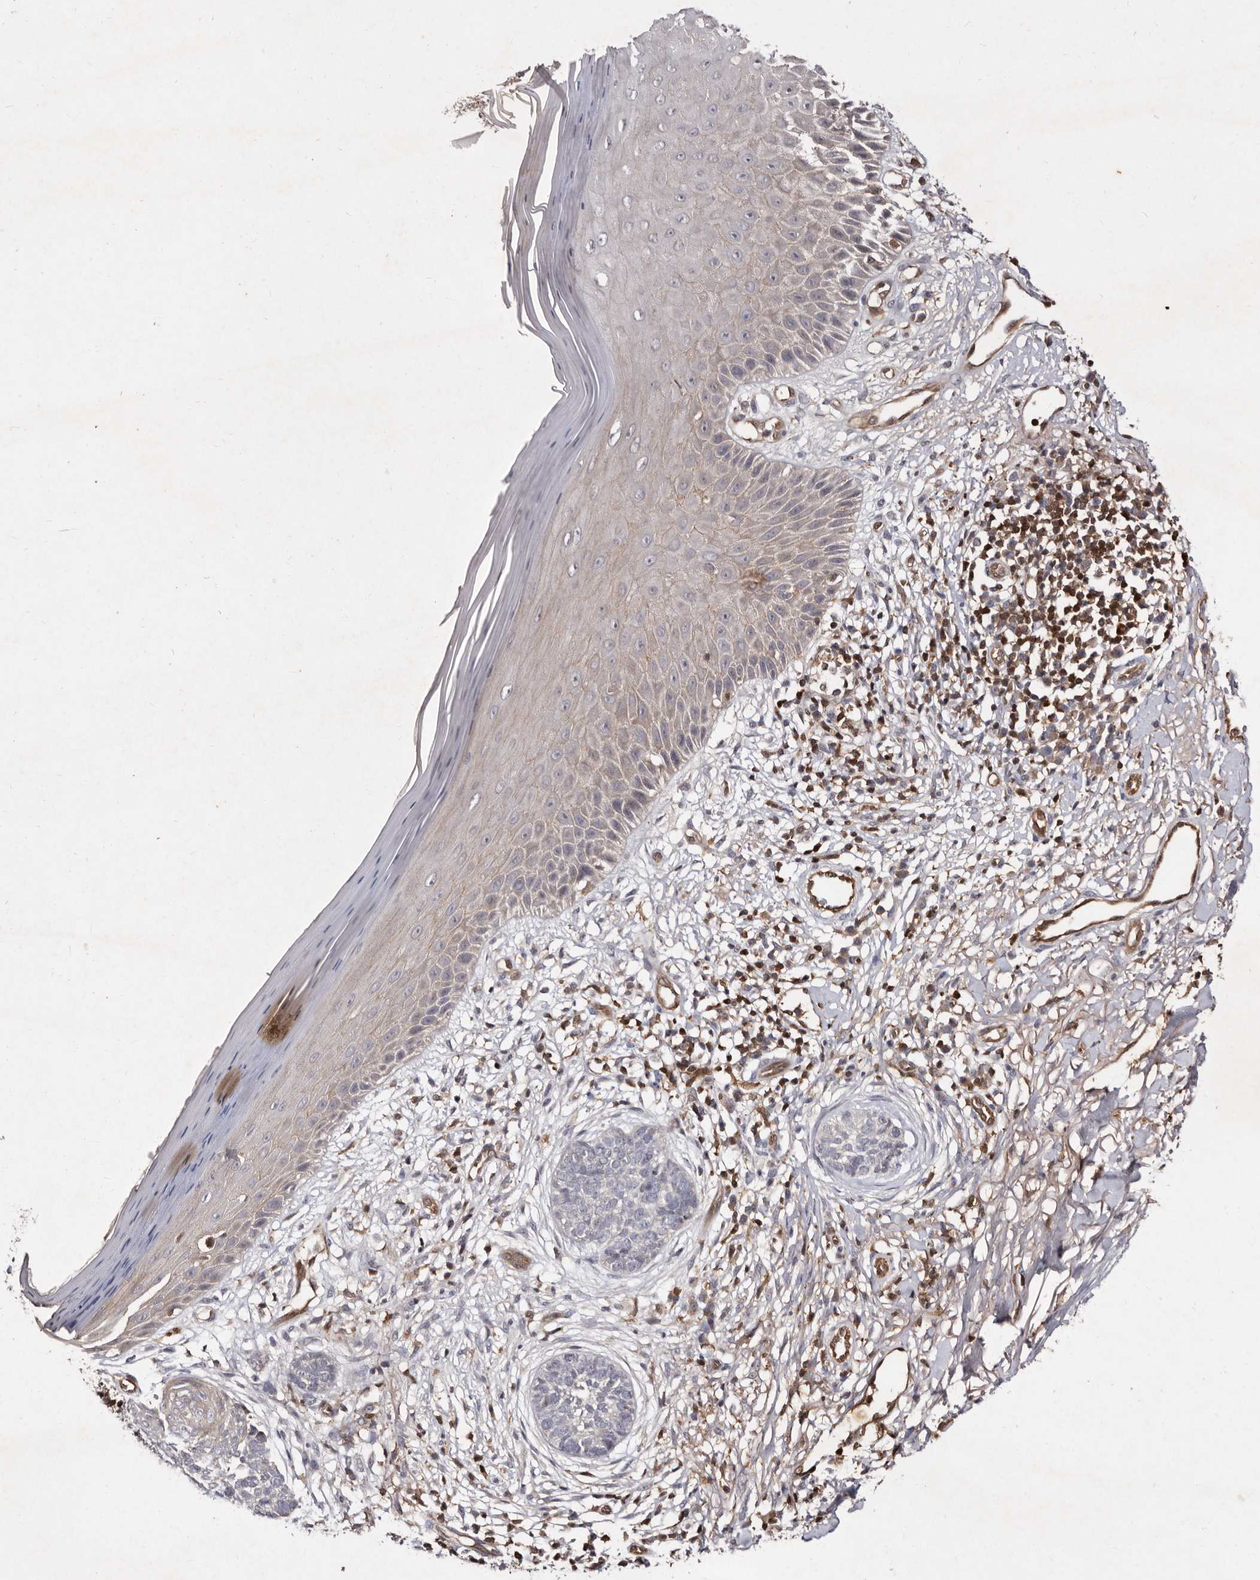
{"staining": {"intensity": "negative", "quantity": "none", "location": "none"}, "tissue": "skin cancer", "cell_type": "Tumor cells", "image_type": "cancer", "snomed": [{"axis": "morphology", "description": "Normal tissue, NOS"}, {"axis": "morphology", "description": "Basal cell carcinoma"}, {"axis": "topography", "description": "Skin"}], "caption": "This is a photomicrograph of IHC staining of basal cell carcinoma (skin), which shows no expression in tumor cells.", "gene": "GIMAP4", "patient": {"sex": "male", "age": 67}}